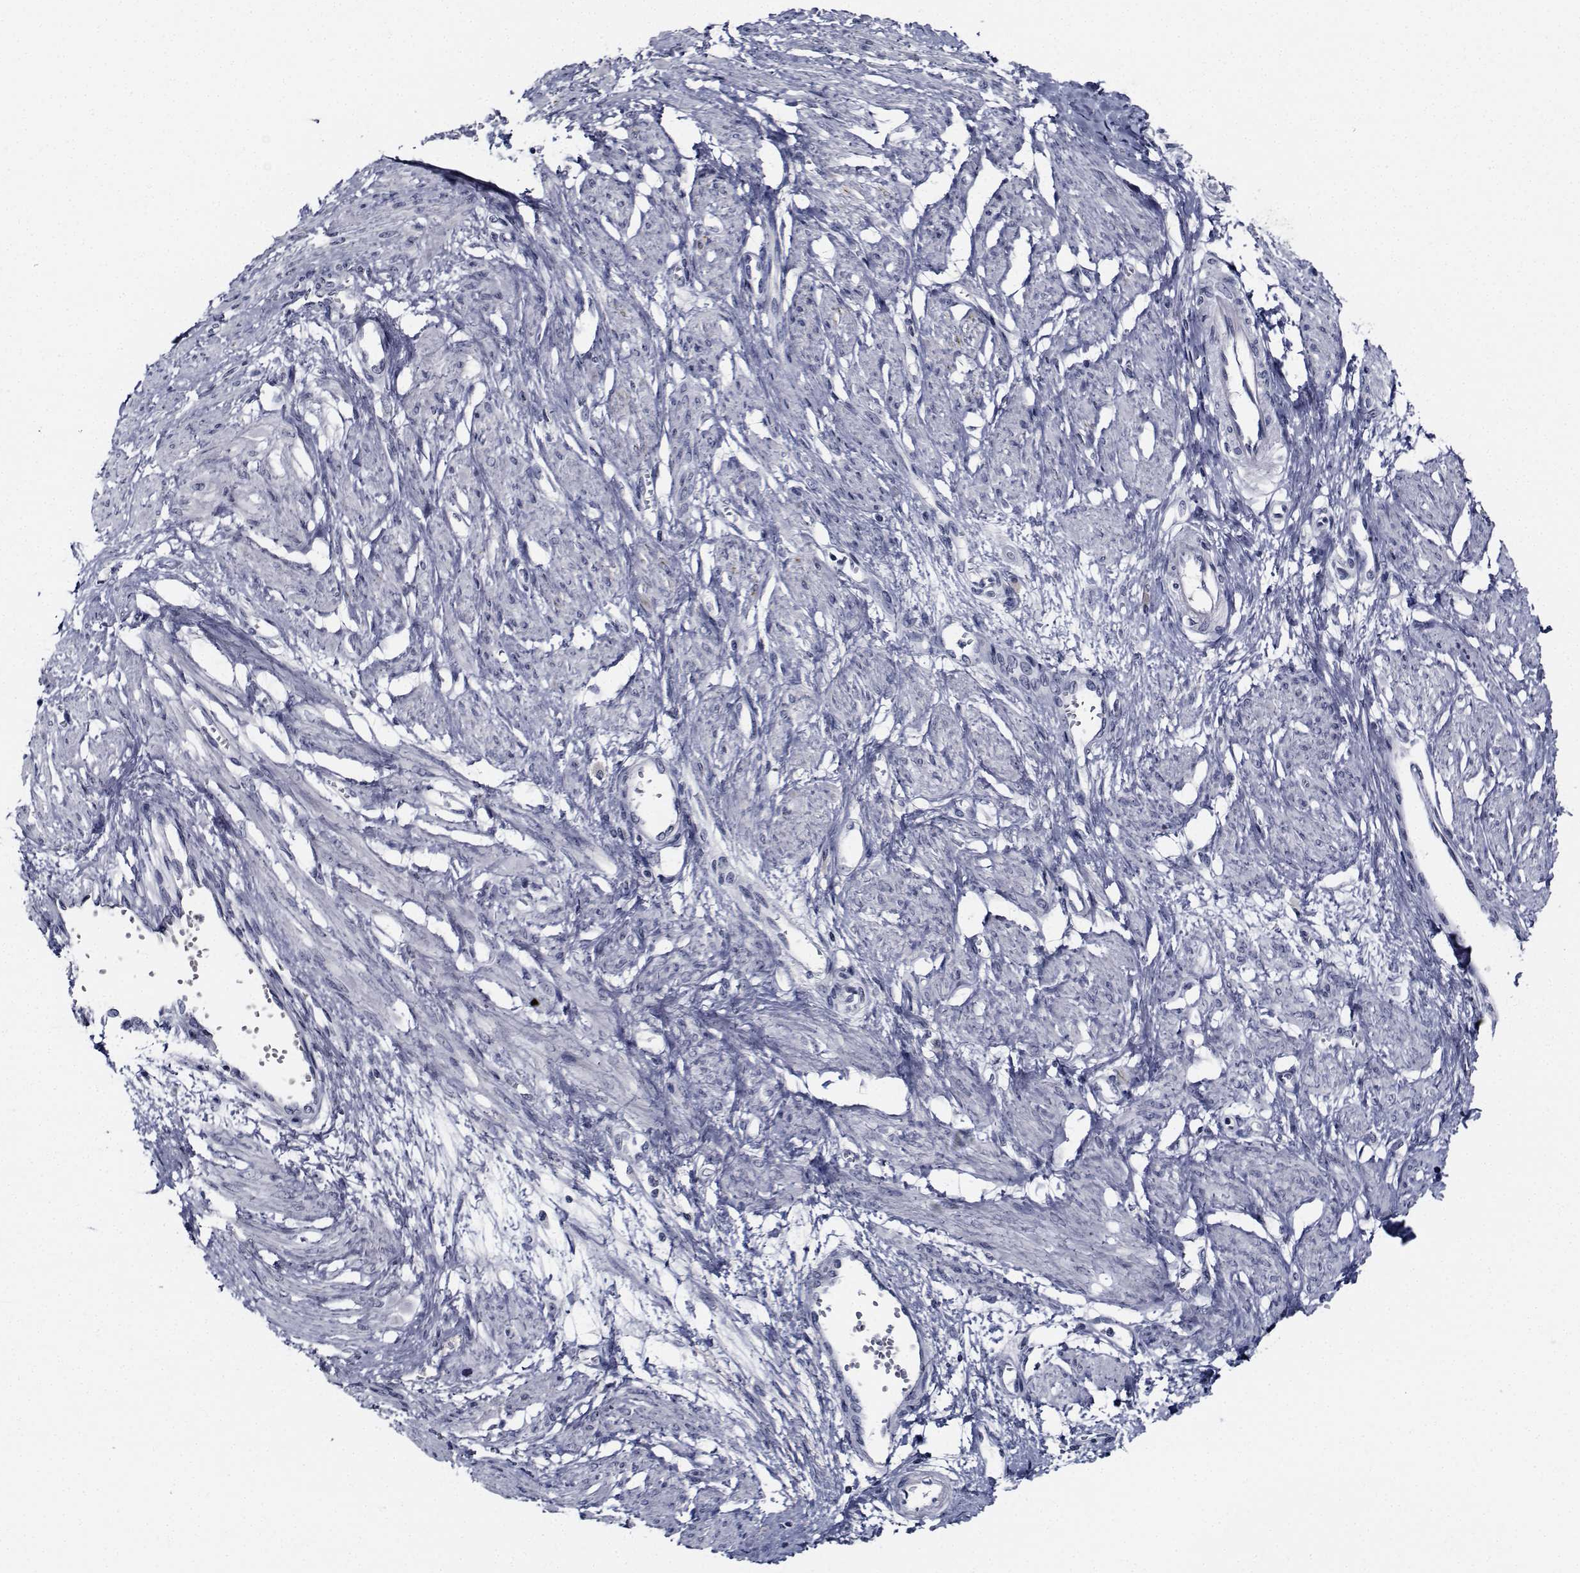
{"staining": {"intensity": "negative", "quantity": "none", "location": "none"}, "tissue": "smooth muscle", "cell_type": "Smooth muscle cells", "image_type": "normal", "snomed": [{"axis": "morphology", "description": "Normal tissue, NOS"}, {"axis": "topography", "description": "Smooth muscle"}, {"axis": "topography", "description": "Uterus"}], "caption": "This photomicrograph is of unremarkable smooth muscle stained with IHC to label a protein in brown with the nuclei are counter-stained blue. There is no staining in smooth muscle cells. The staining is performed using DAB brown chromogen with nuclei counter-stained in using hematoxylin.", "gene": "NVL", "patient": {"sex": "female", "age": 39}}